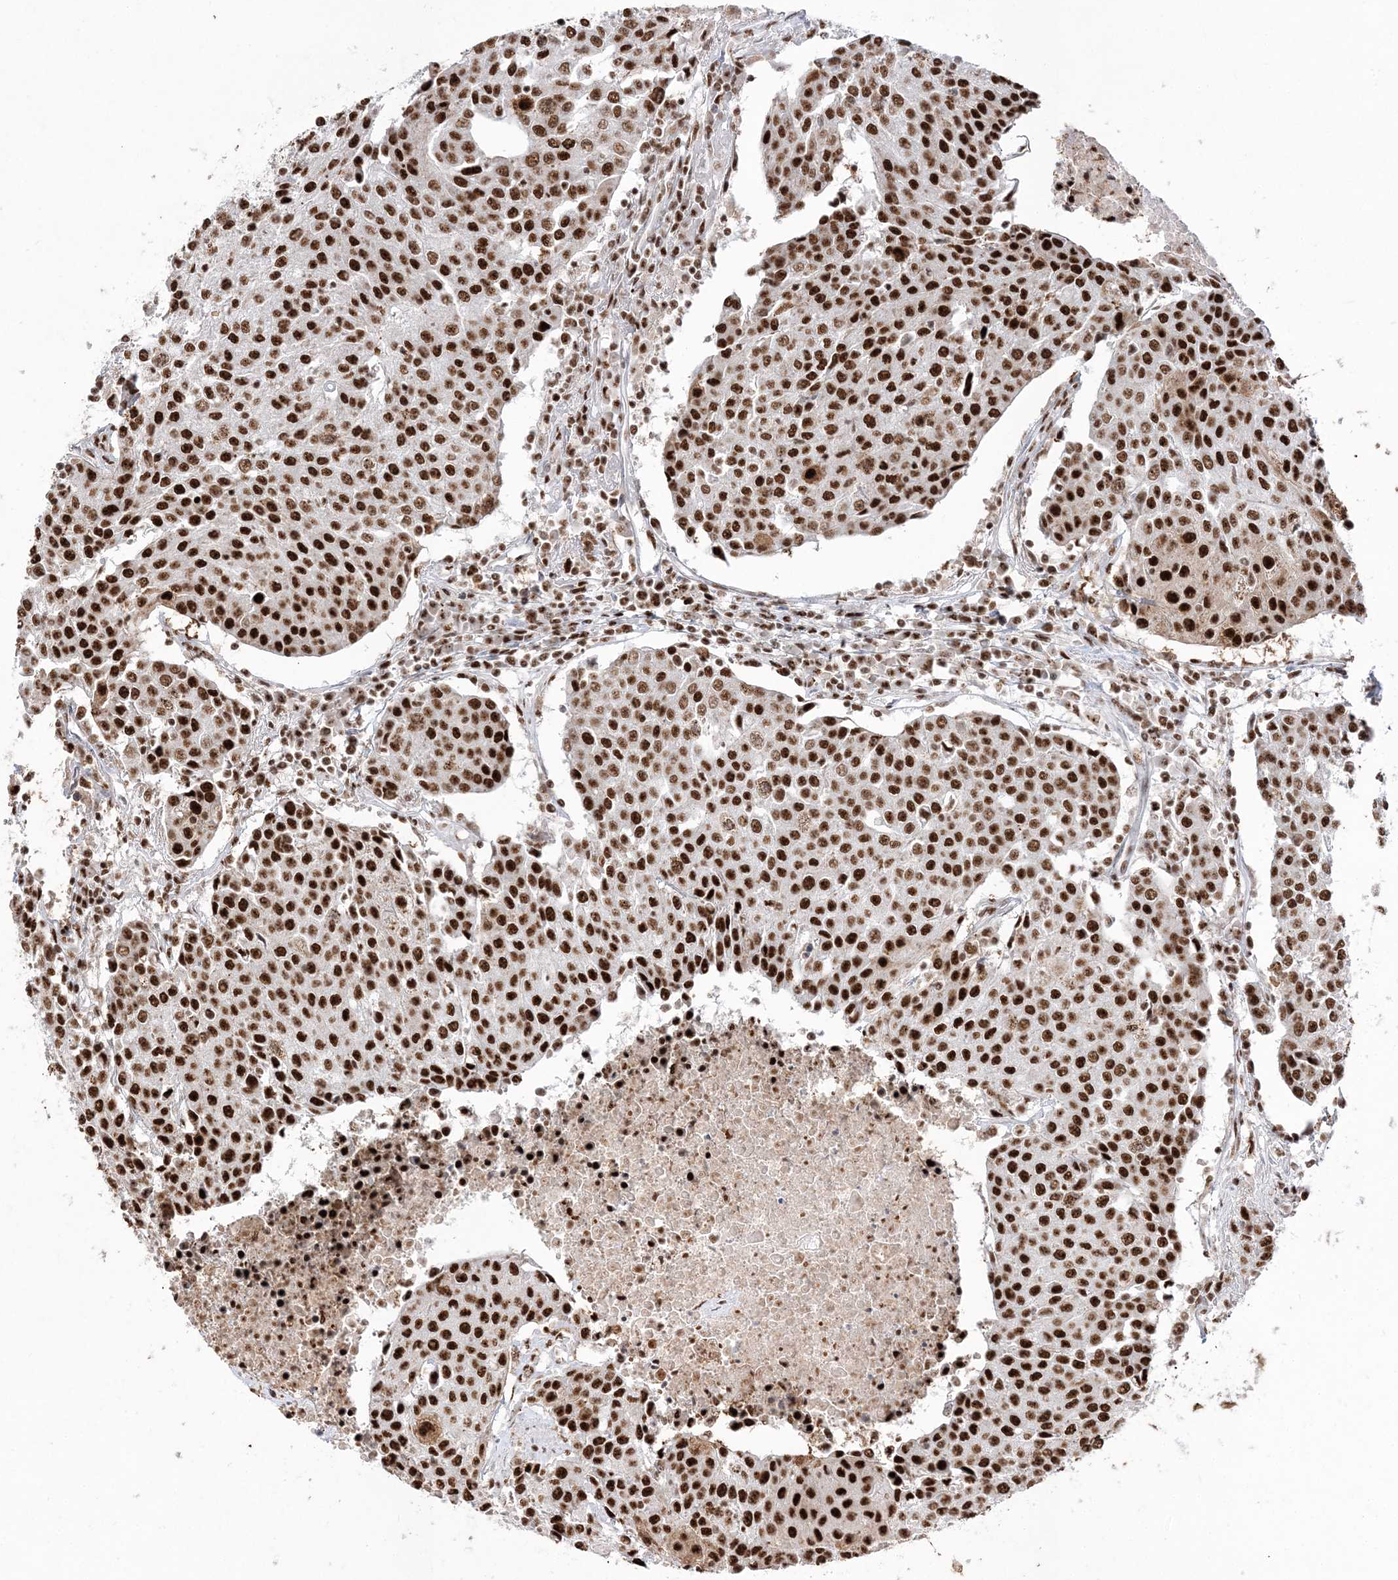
{"staining": {"intensity": "strong", "quantity": ">75%", "location": "nuclear"}, "tissue": "urothelial cancer", "cell_type": "Tumor cells", "image_type": "cancer", "snomed": [{"axis": "morphology", "description": "Urothelial carcinoma, High grade"}, {"axis": "topography", "description": "Urinary bladder"}], "caption": "Urothelial carcinoma (high-grade) was stained to show a protein in brown. There is high levels of strong nuclear staining in approximately >75% of tumor cells.", "gene": "RBM17", "patient": {"sex": "female", "age": 85}}